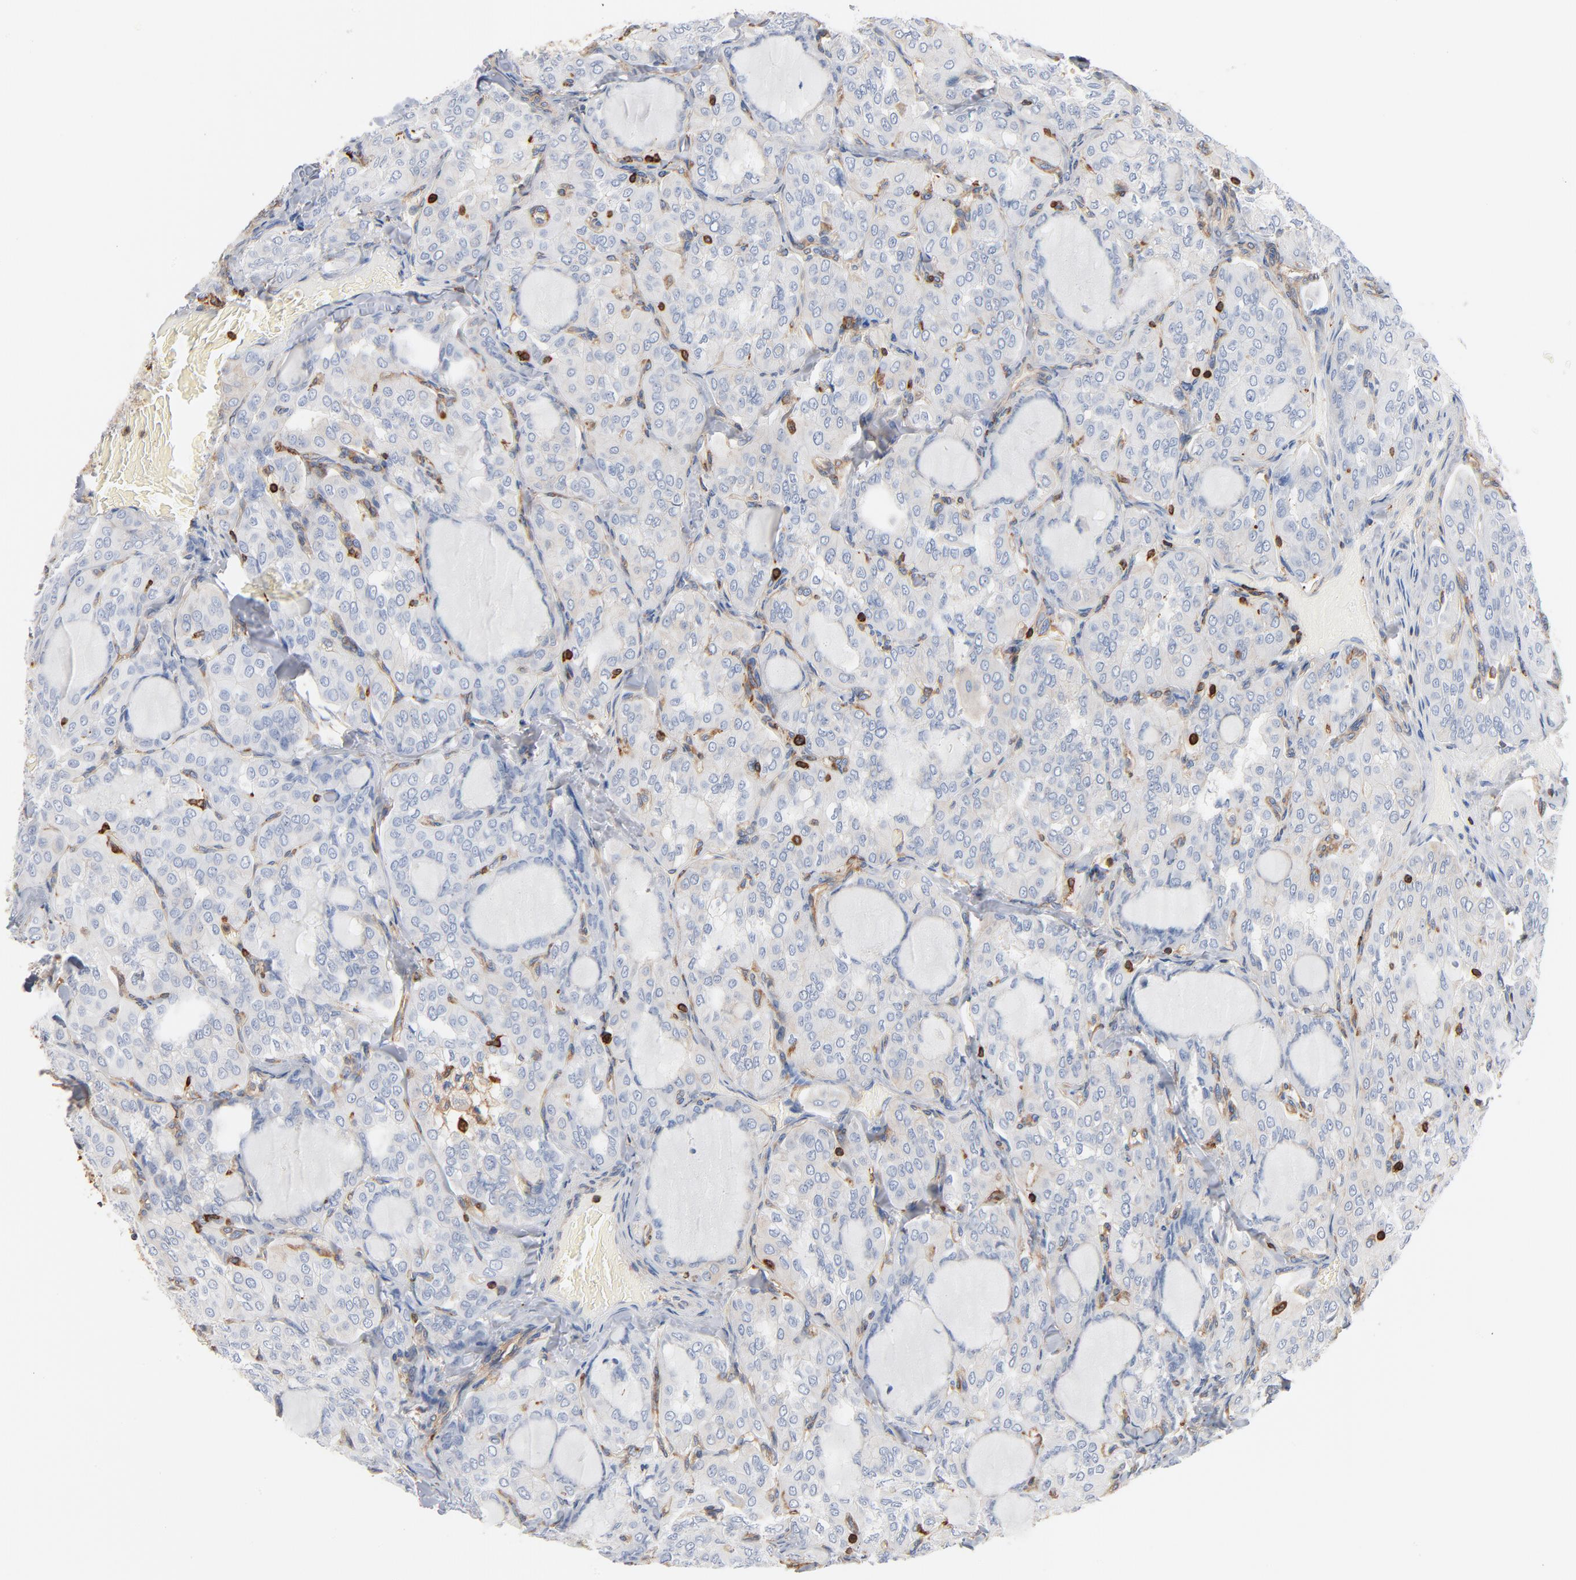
{"staining": {"intensity": "negative", "quantity": "none", "location": "none"}, "tissue": "thyroid cancer", "cell_type": "Tumor cells", "image_type": "cancer", "snomed": [{"axis": "morphology", "description": "Papillary adenocarcinoma, NOS"}, {"axis": "topography", "description": "Thyroid gland"}], "caption": "Papillary adenocarcinoma (thyroid) was stained to show a protein in brown. There is no significant positivity in tumor cells.", "gene": "SH3KBP1", "patient": {"sex": "male", "age": 20}}